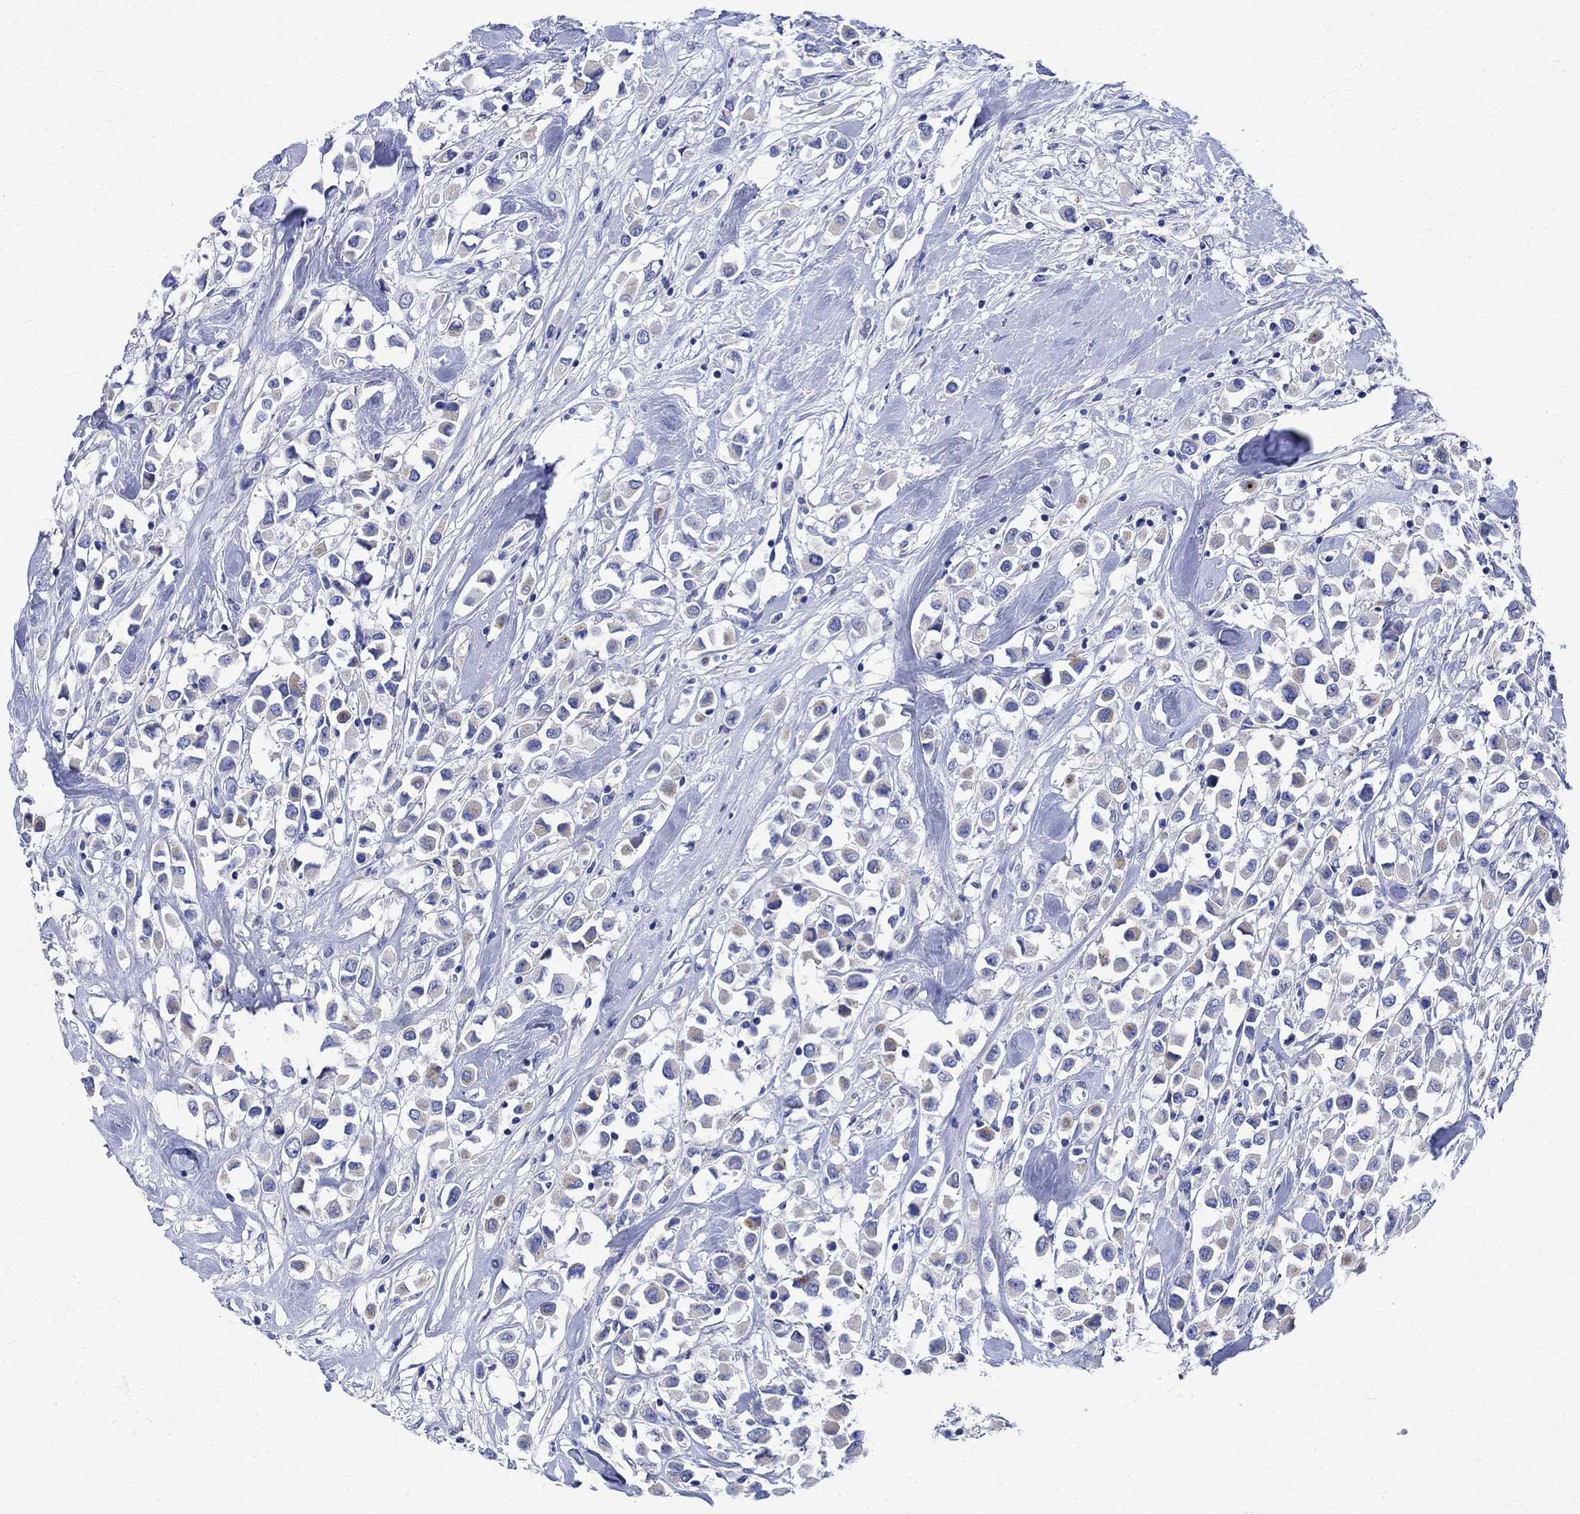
{"staining": {"intensity": "weak", "quantity": "25%-75%", "location": "cytoplasmic/membranous"}, "tissue": "breast cancer", "cell_type": "Tumor cells", "image_type": "cancer", "snomed": [{"axis": "morphology", "description": "Duct carcinoma"}, {"axis": "topography", "description": "Breast"}], "caption": "This micrograph reveals immunohistochemistry staining of breast cancer (infiltrating ductal carcinoma), with low weak cytoplasmic/membranous positivity in approximately 25%-75% of tumor cells.", "gene": "PARVB", "patient": {"sex": "female", "age": 61}}